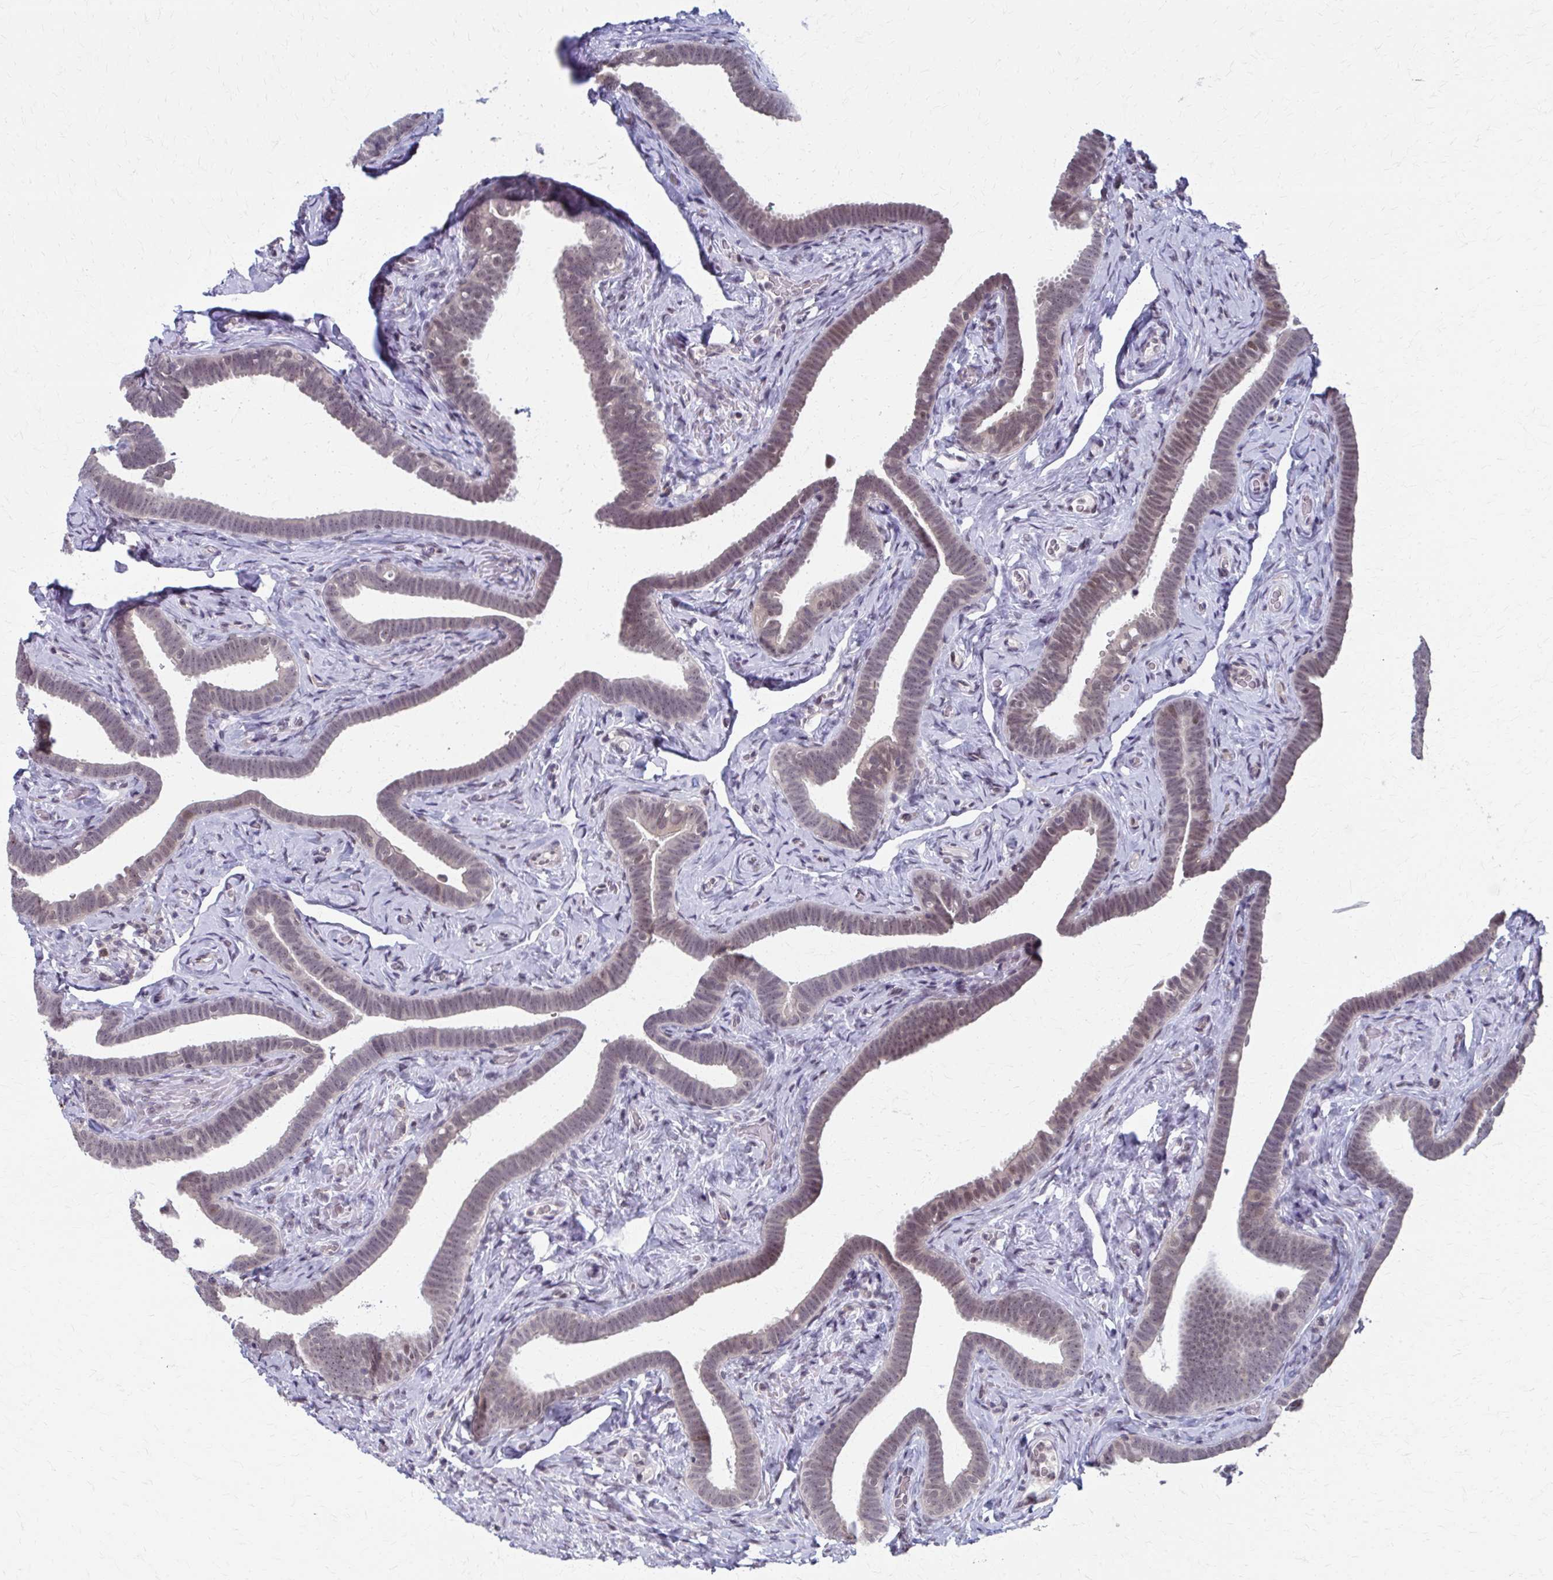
{"staining": {"intensity": "moderate", "quantity": "25%-75%", "location": "nuclear"}, "tissue": "fallopian tube", "cell_type": "Glandular cells", "image_type": "normal", "snomed": [{"axis": "morphology", "description": "Normal tissue, NOS"}, {"axis": "topography", "description": "Fallopian tube"}], "caption": "DAB immunohistochemical staining of unremarkable human fallopian tube reveals moderate nuclear protein positivity in approximately 25%-75% of glandular cells.", "gene": "SETBP1", "patient": {"sex": "female", "age": 69}}